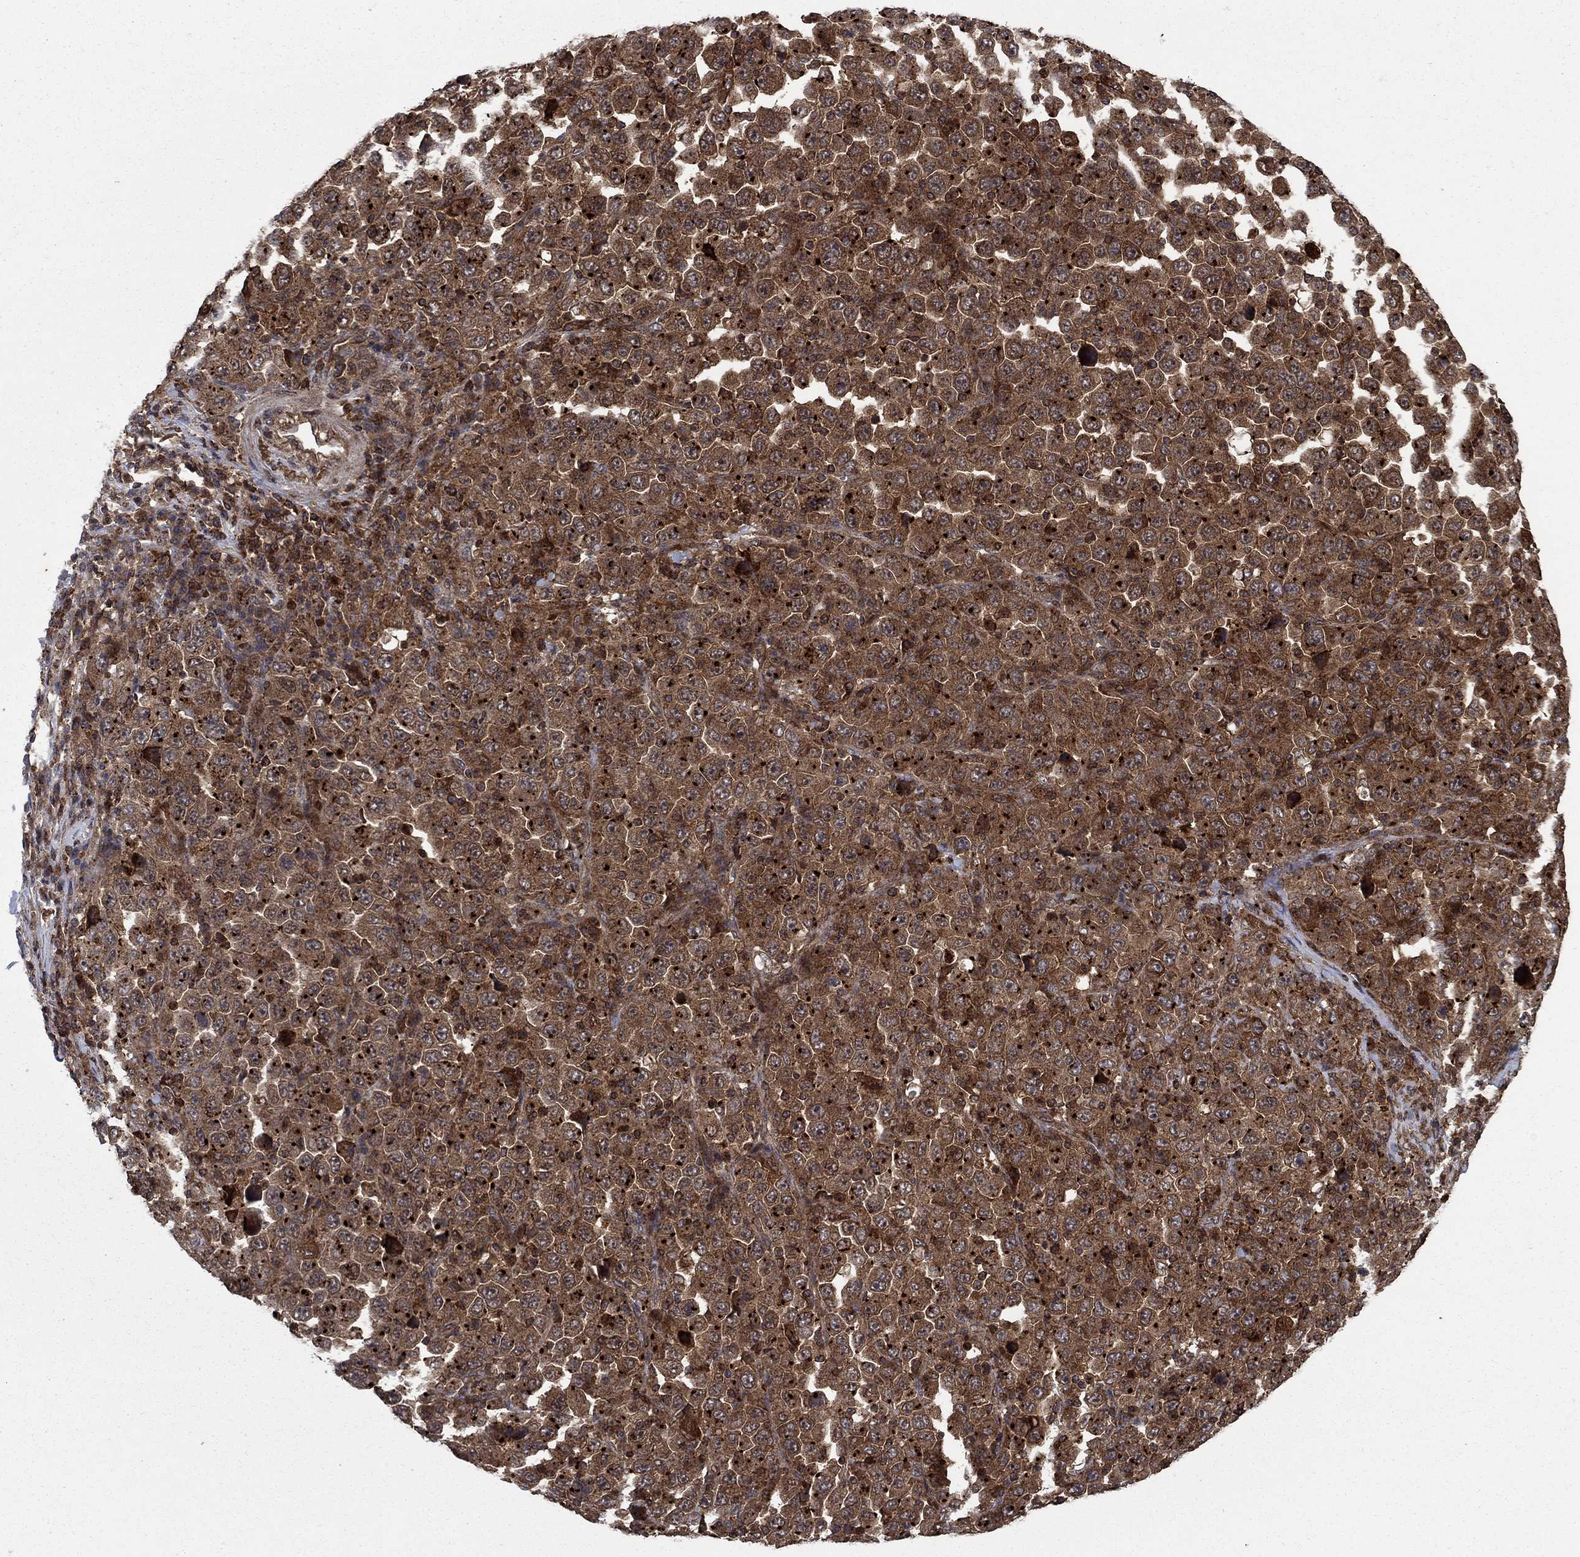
{"staining": {"intensity": "strong", "quantity": ">75%", "location": "cytoplasmic/membranous"}, "tissue": "stomach cancer", "cell_type": "Tumor cells", "image_type": "cancer", "snomed": [{"axis": "morphology", "description": "Normal tissue, NOS"}, {"axis": "morphology", "description": "Adenocarcinoma, NOS"}, {"axis": "topography", "description": "Stomach, upper"}, {"axis": "topography", "description": "Stomach"}], "caption": "High-magnification brightfield microscopy of stomach adenocarcinoma stained with DAB (3,3'-diaminobenzidine) (brown) and counterstained with hematoxylin (blue). tumor cells exhibit strong cytoplasmic/membranous positivity is seen in about>75% of cells.", "gene": "IFI35", "patient": {"sex": "male", "age": 59}}